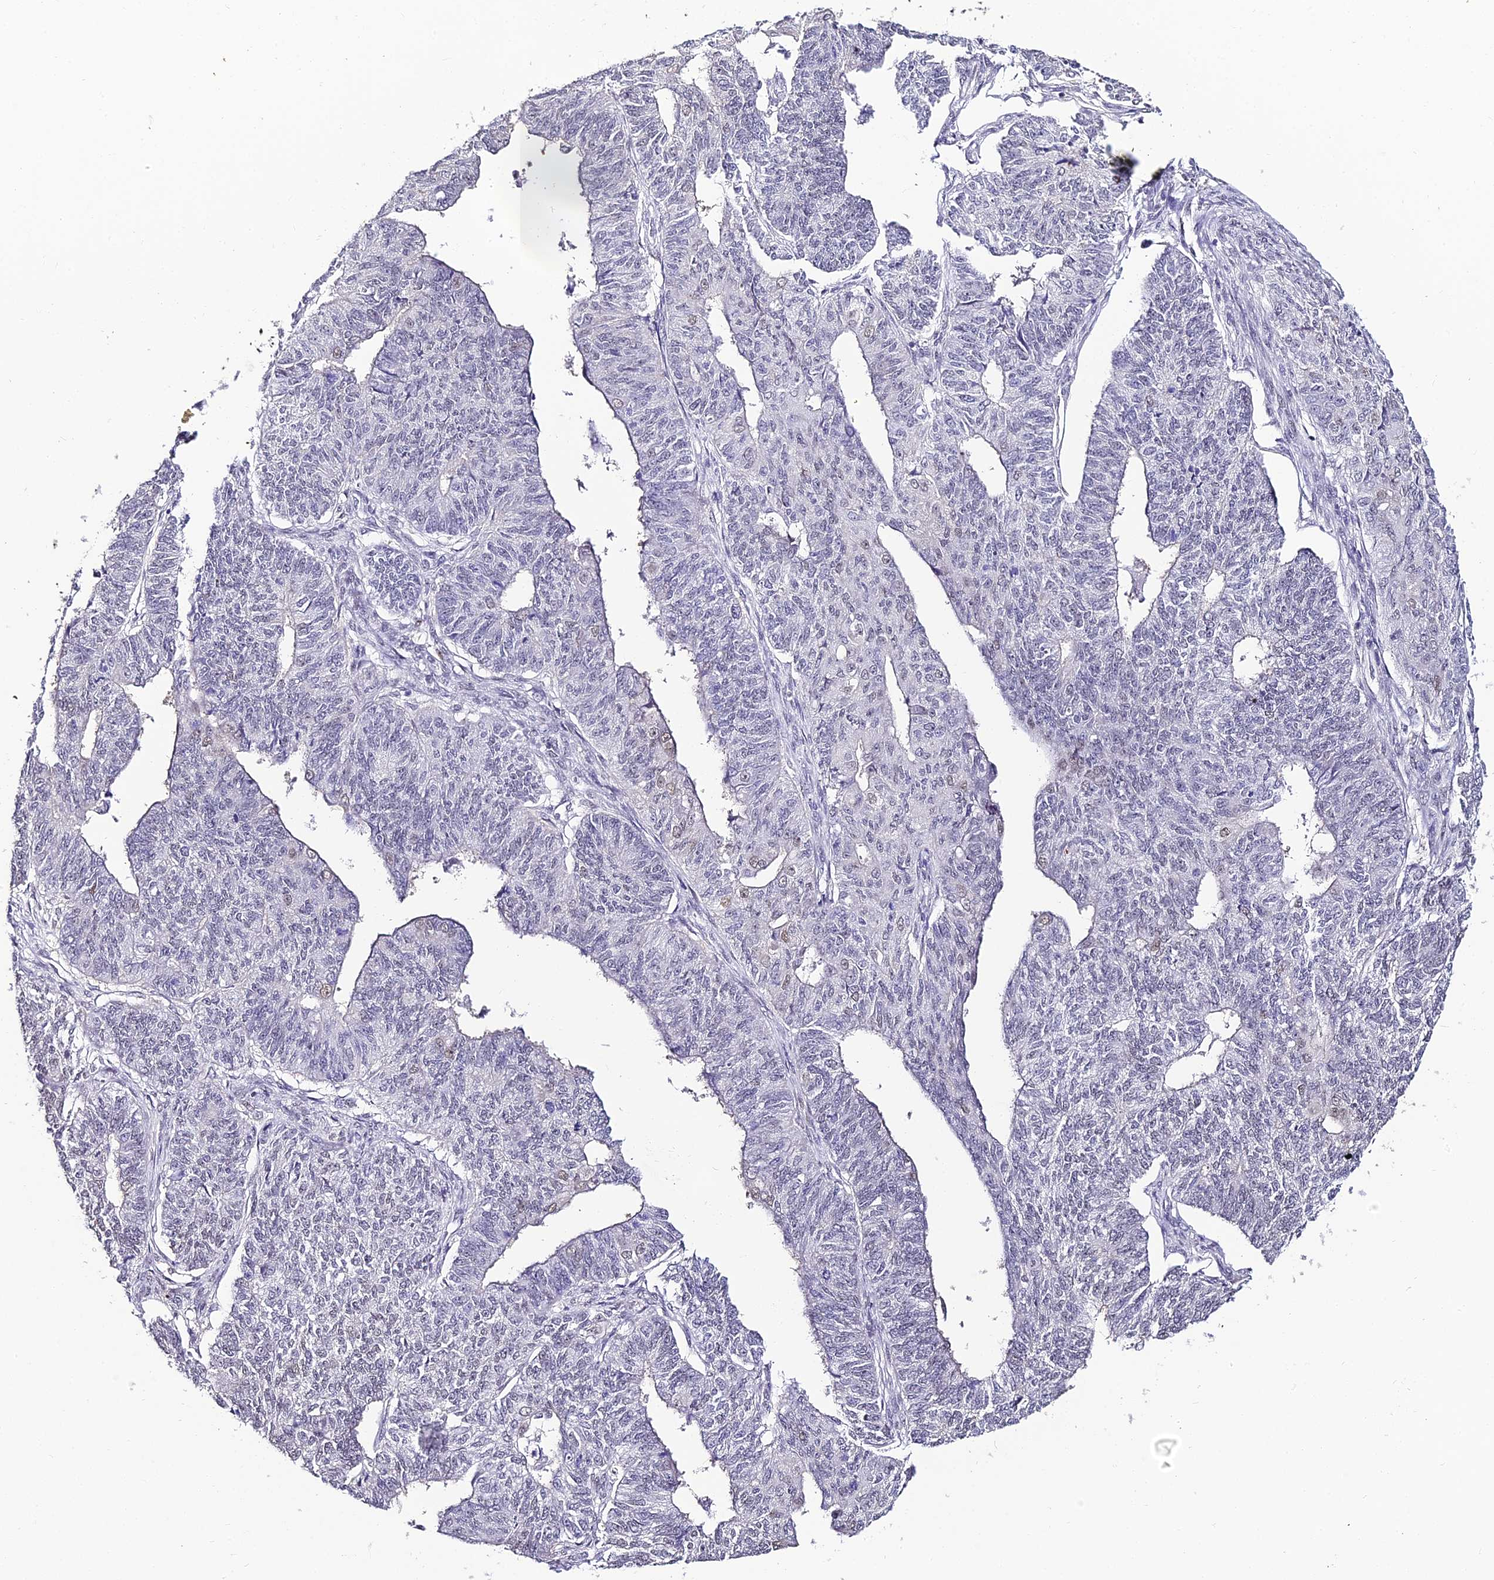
{"staining": {"intensity": "negative", "quantity": "none", "location": "none"}, "tissue": "endometrial cancer", "cell_type": "Tumor cells", "image_type": "cancer", "snomed": [{"axis": "morphology", "description": "Adenocarcinoma, NOS"}, {"axis": "topography", "description": "Endometrium"}], "caption": "DAB (3,3'-diaminobenzidine) immunohistochemical staining of adenocarcinoma (endometrial) reveals no significant positivity in tumor cells.", "gene": "ABHD14A-ACY1", "patient": {"sex": "female", "age": 32}}